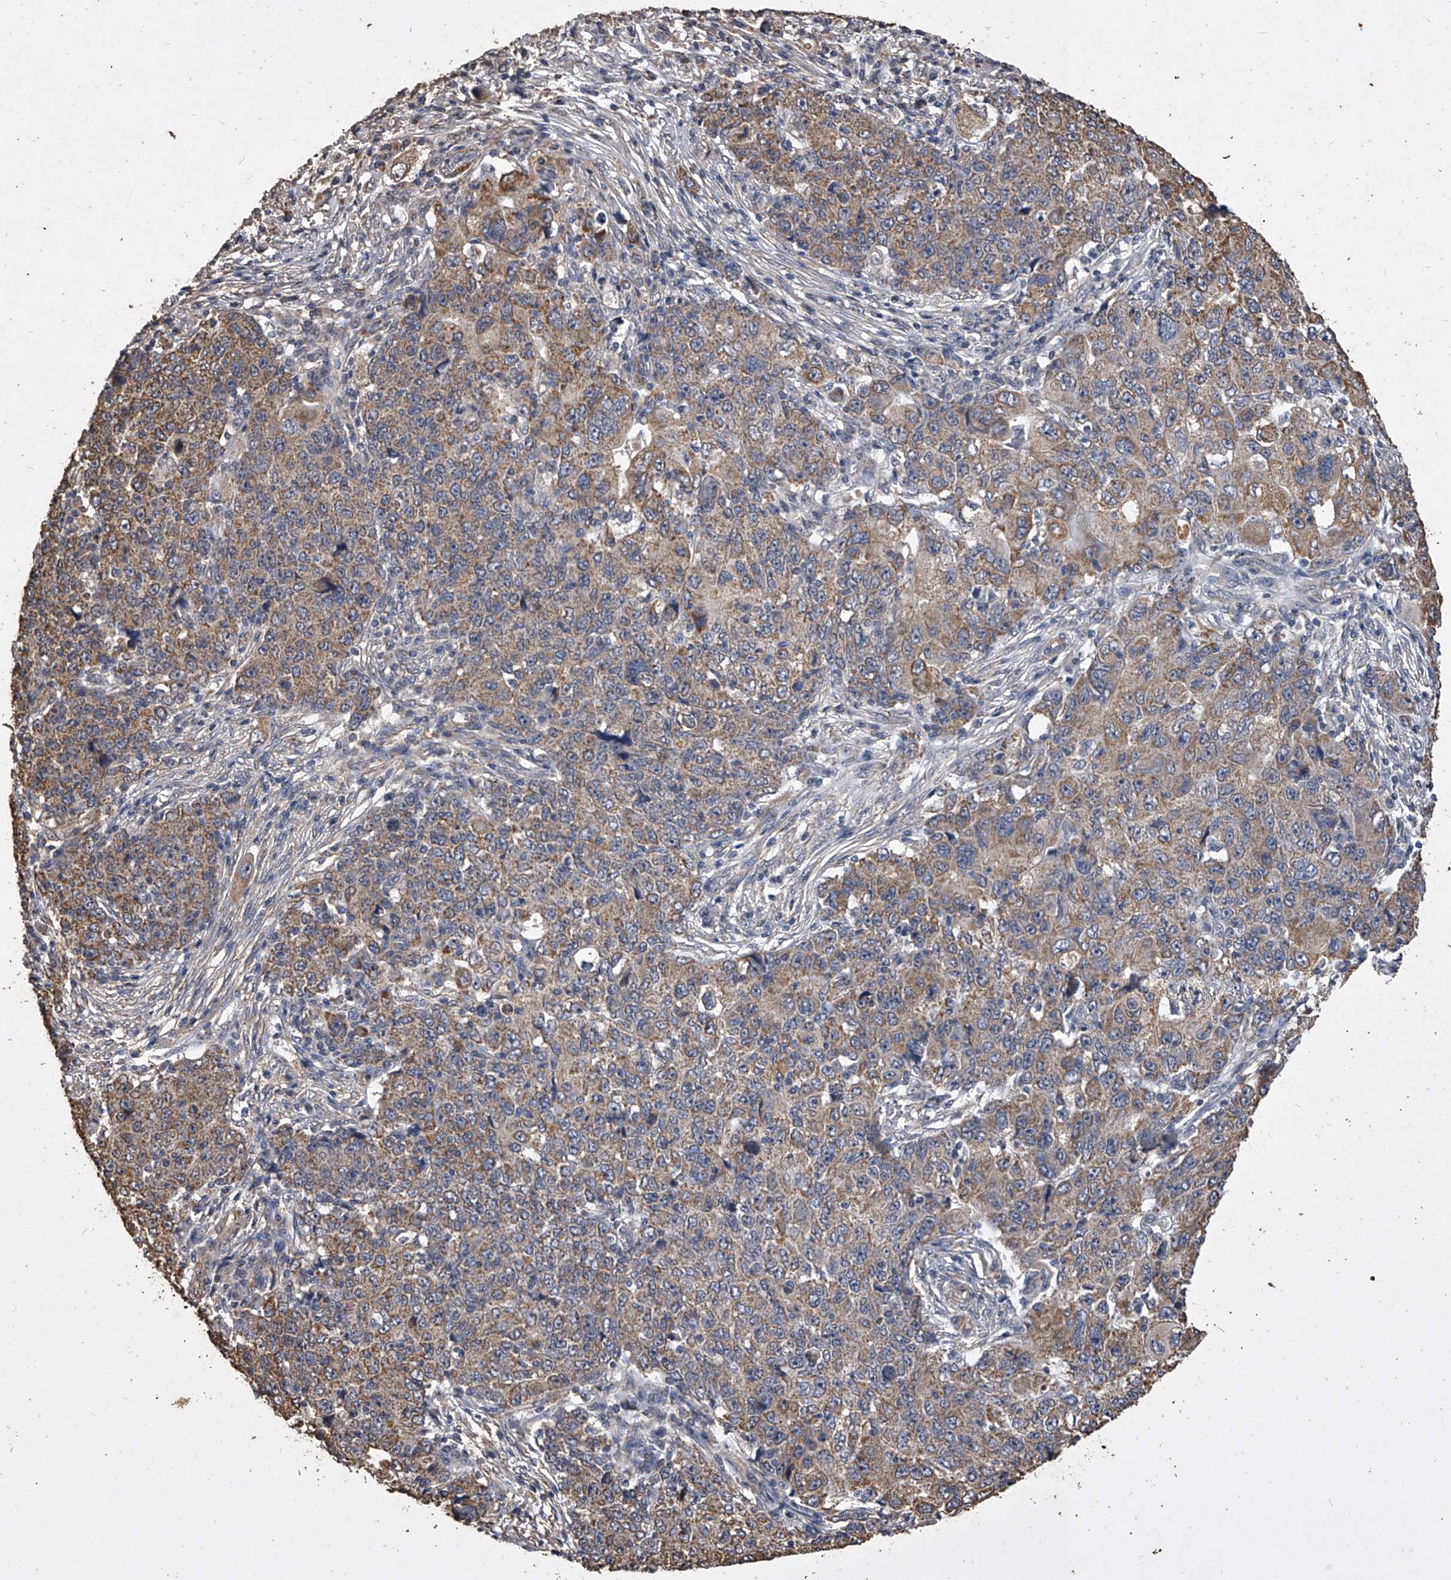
{"staining": {"intensity": "moderate", "quantity": ">75%", "location": "cytoplasmic/membranous"}, "tissue": "ovarian cancer", "cell_type": "Tumor cells", "image_type": "cancer", "snomed": [{"axis": "morphology", "description": "Carcinoma, endometroid"}, {"axis": "topography", "description": "Ovary"}], "caption": "The image reveals a brown stain indicating the presence of a protein in the cytoplasmic/membranous of tumor cells in ovarian cancer.", "gene": "MRPL28", "patient": {"sex": "female", "age": 42}}